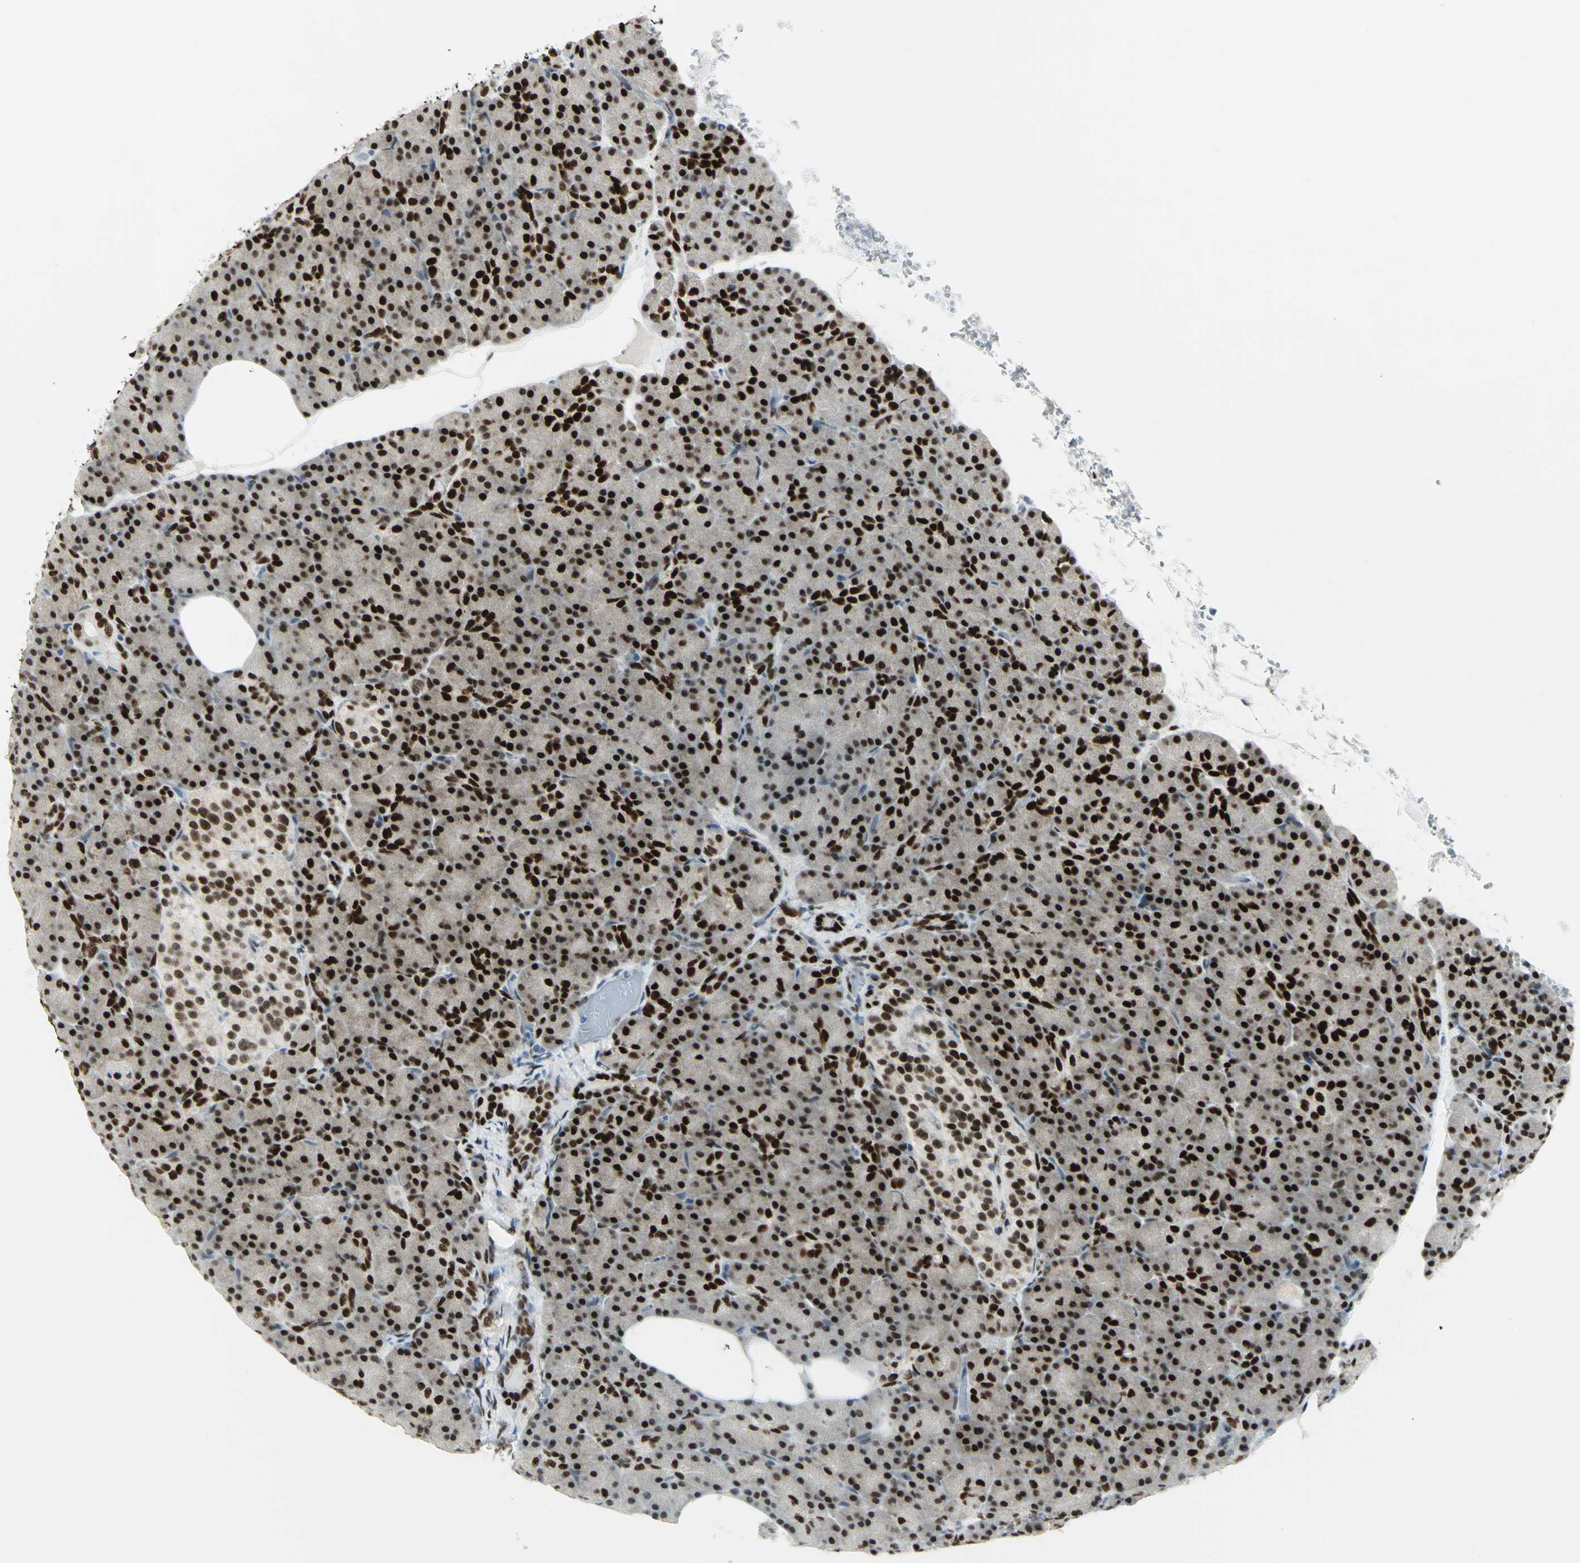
{"staining": {"intensity": "strong", "quantity": ">75%", "location": "nuclear"}, "tissue": "pancreas", "cell_type": "Exocrine glandular cells", "image_type": "normal", "snomed": [{"axis": "morphology", "description": "Normal tissue, NOS"}, {"axis": "topography", "description": "Pancreas"}], "caption": "Normal pancreas was stained to show a protein in brown. There is high levels of strong nuclear expression in approximately >75% of exocrine glandular cells. (DAB (3,3'-diaminobenzidine) IHC with brightfield microscopy, high magnification).", "gene": "MEIS2", "patient": {"sex": "female", "age": 43}}